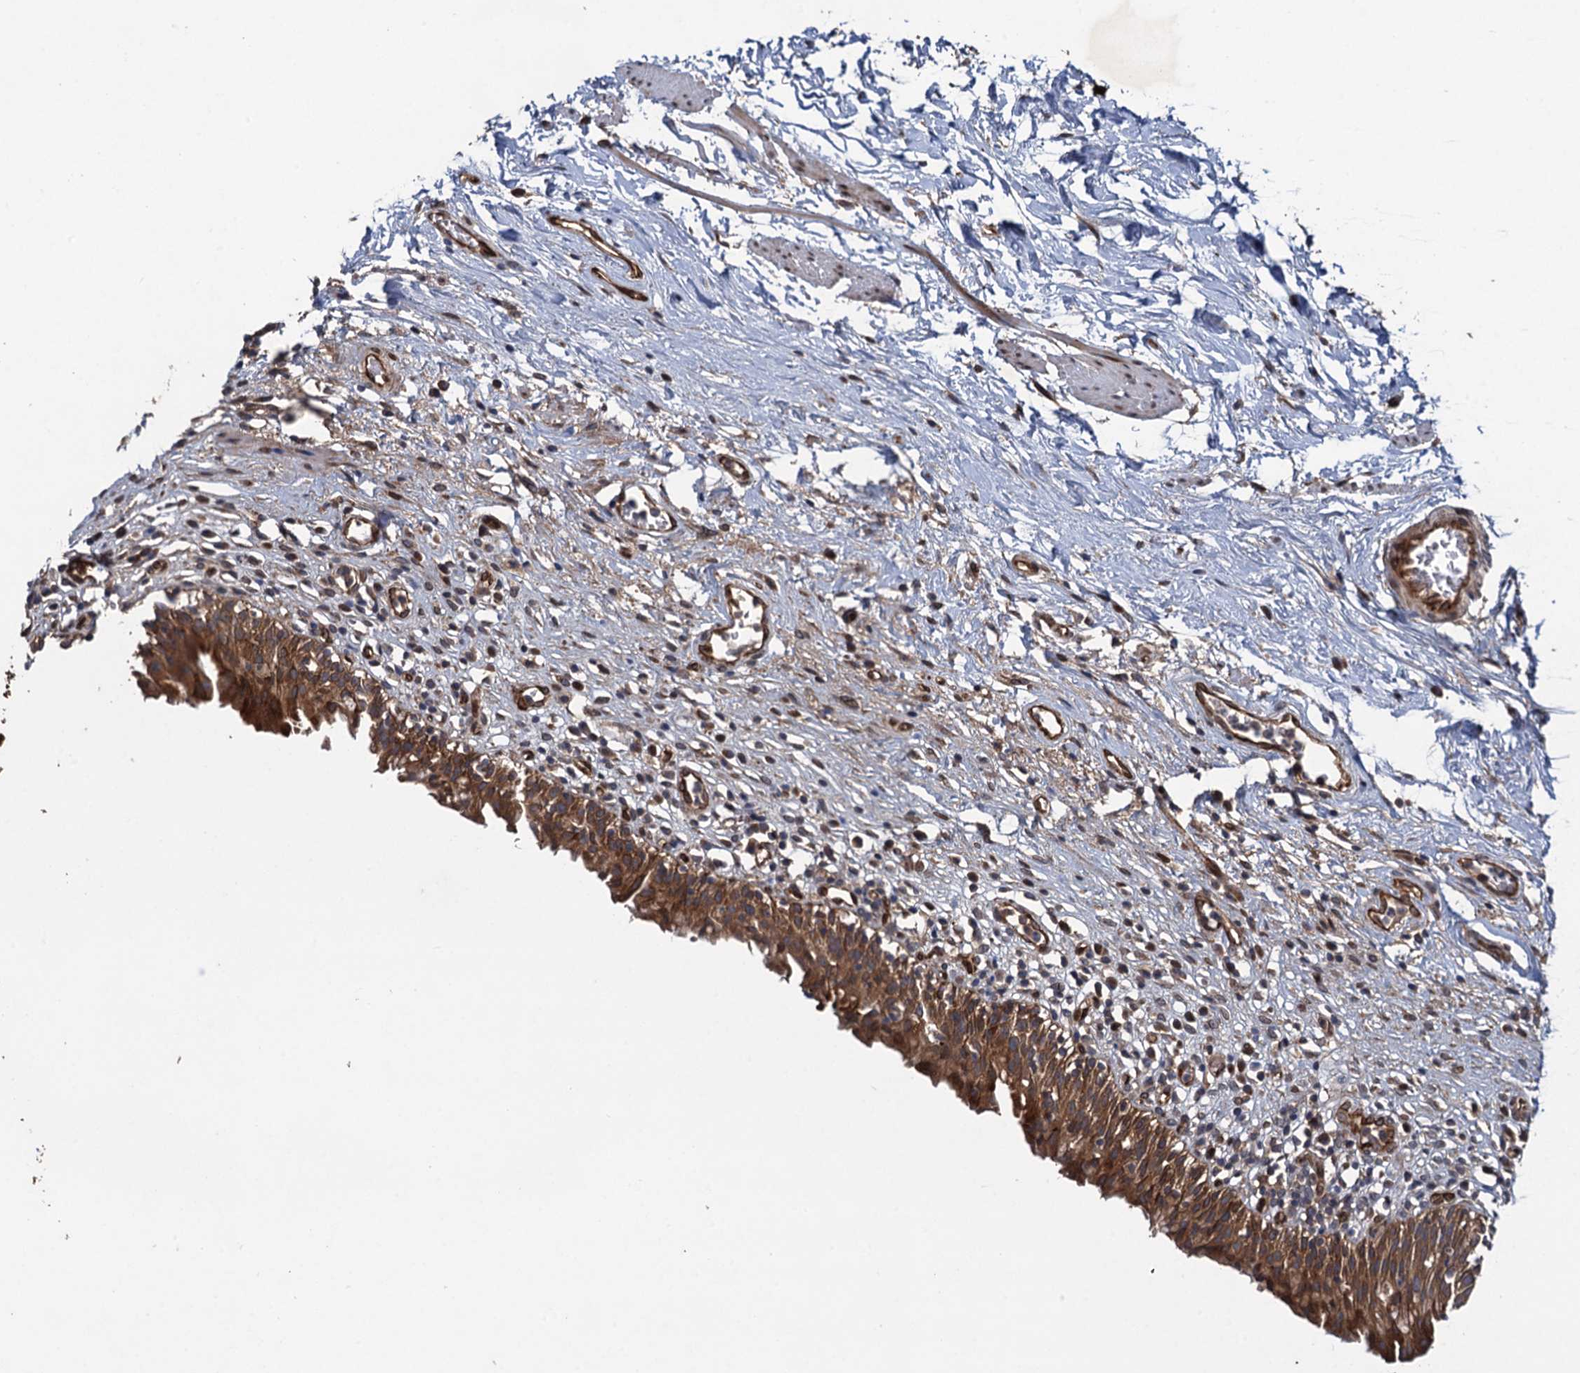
{"staining": {"intensity": "moderate", "quantity": ">75%", "location": "cytoplasmic/membranous"}, "tissue": "urinary bladder", "cell_type": "Urothelial cells", "image_type": "normal", "snomed": [{"axis": "morphology", "description": "Normal tissue, NOS"}, {"axis": "morphology", "description": "Inflammation, NOS"}, {"axis": "topography", "description": "Urinary bladder"}], "caption": "This photomicrograph displays immunohistochemistry staining of benign urinary bladder, with medium moderate cytoplasmic/membranous positivity in approximately >75% of urothelial cells.", "gene": "RHOBTB1", "patient": {"sex": "male", "age": 63}}